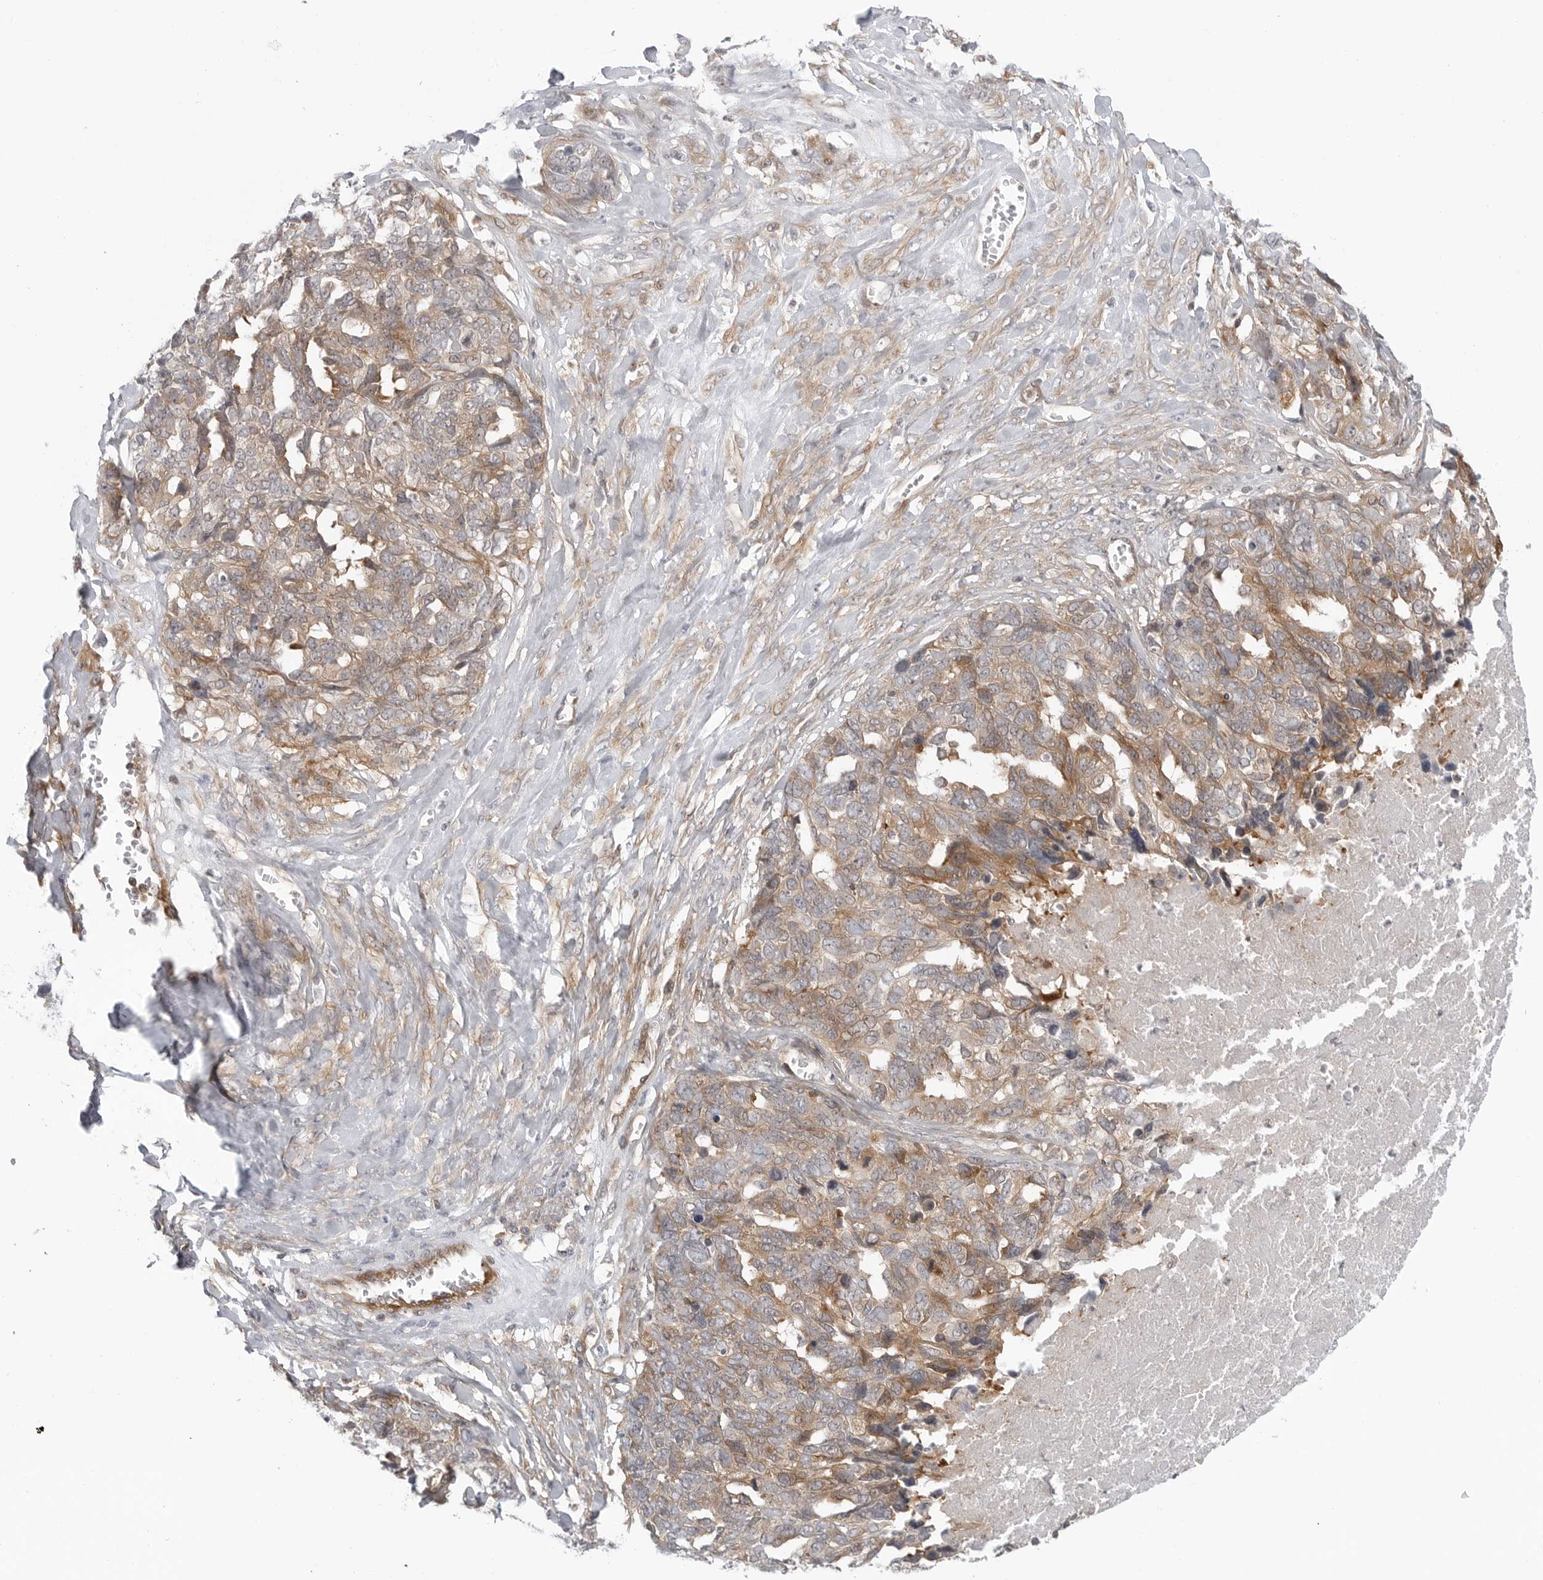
{"staining": {"intensity": "moderate", "quantity": ">75%", "location": "cytoplasmic/membranous"}, "tissue": "ovarian cancer", "cell_type": "Tumor cells", "image_type": "cancer", "snomed": [{"axis": "morphology", "description": "Cystadenocarcinoma, serous, NOS"}, {"axis": "topography", "description": "Ovary"}], "caption": "The micrograph shows immunohistochemical staining of ovarian cancer (serous cystadenocarcinoma). There is moderate cytoplasmic/membranous staining is present in about >75% of tumor cells.", "gene": "STXBP3", "patient": {"sex": "female", "age": 79}}